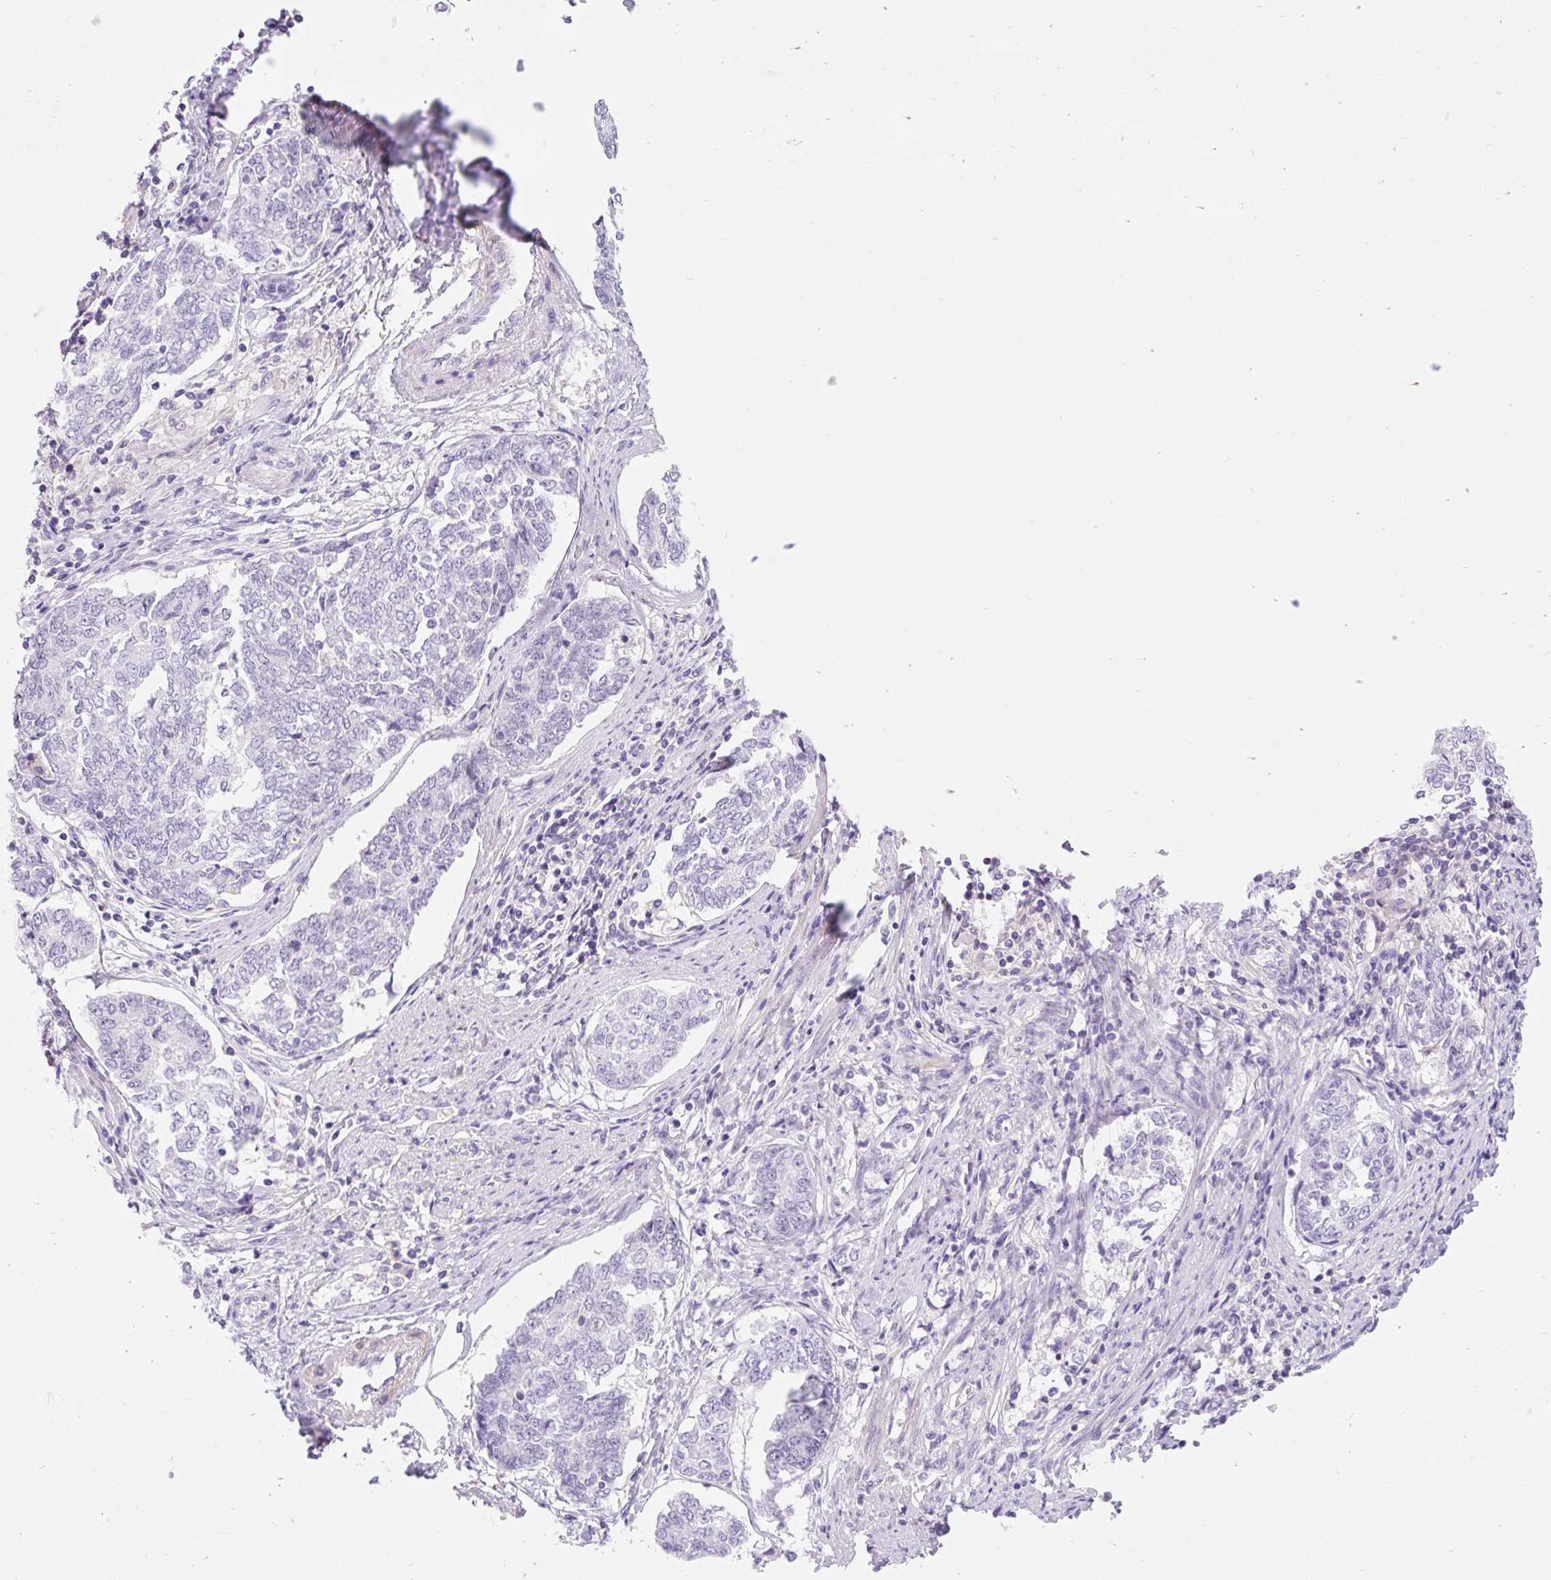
{"staining": {"intensity": "negative", "quantity": "none", "location": "none"}, "tissue": "endometrial cancer", "cell_type": "Tumor cells", "image_type": "cancer", "snomed": [{"axis": "morphology", "description": "Adenocarcinoma, NOS"}, {"axis": "topography", "description": "Endometrium"}], "caption": "Endometrial cancer was stained to show a protein in brown. There is no significant expression in tumor cells.", "gene": "SLC28A1", "patient": {"sex": "female", "age": 80}}